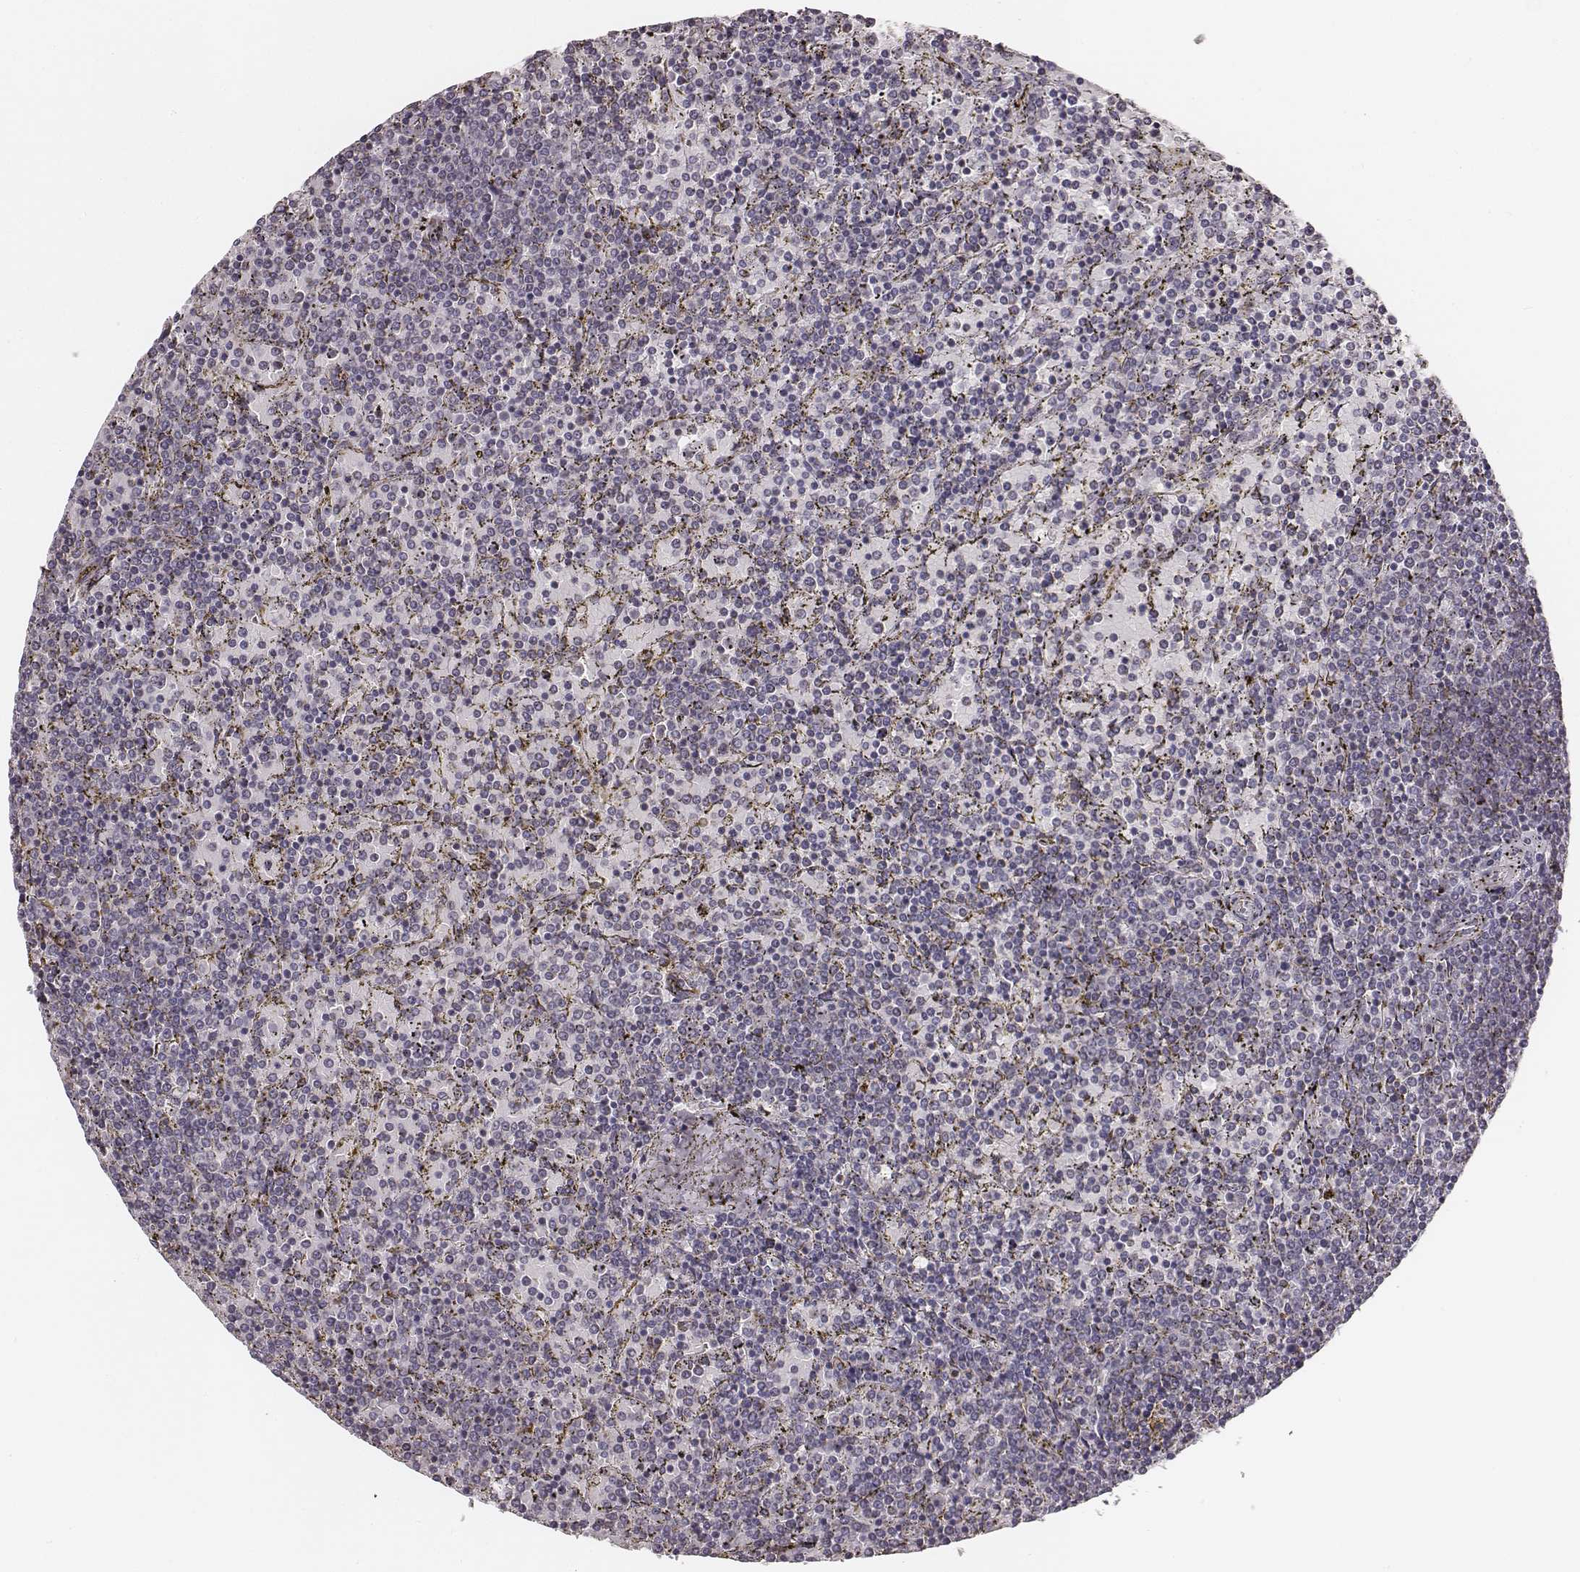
{"staining": {"intensity": "negative", "quantity": "none", "location": "none"}, "tissue": "lymphoma", "cell_type": "Tumor cells", "image_type": "cancer", "snomed": [{"axis": "morphology", "description": "Malignant lymphoma, non-Hodgkin's type, Low grade"}, {"axis": "topography", "description": "Spleen"}], "caption": "There is no significant expression in tumor cells of malignant lymphoma, non-Hodgkin's type (low-grade). Brightfield microscopy of immunohistochemistry stained with DAB (3,3'-diaminobenzidine) (brown) and hematoxylin (blue), captured at high magnification.", "gene": "UBL4B", "patient": {"sex": "female", "age": 77}}